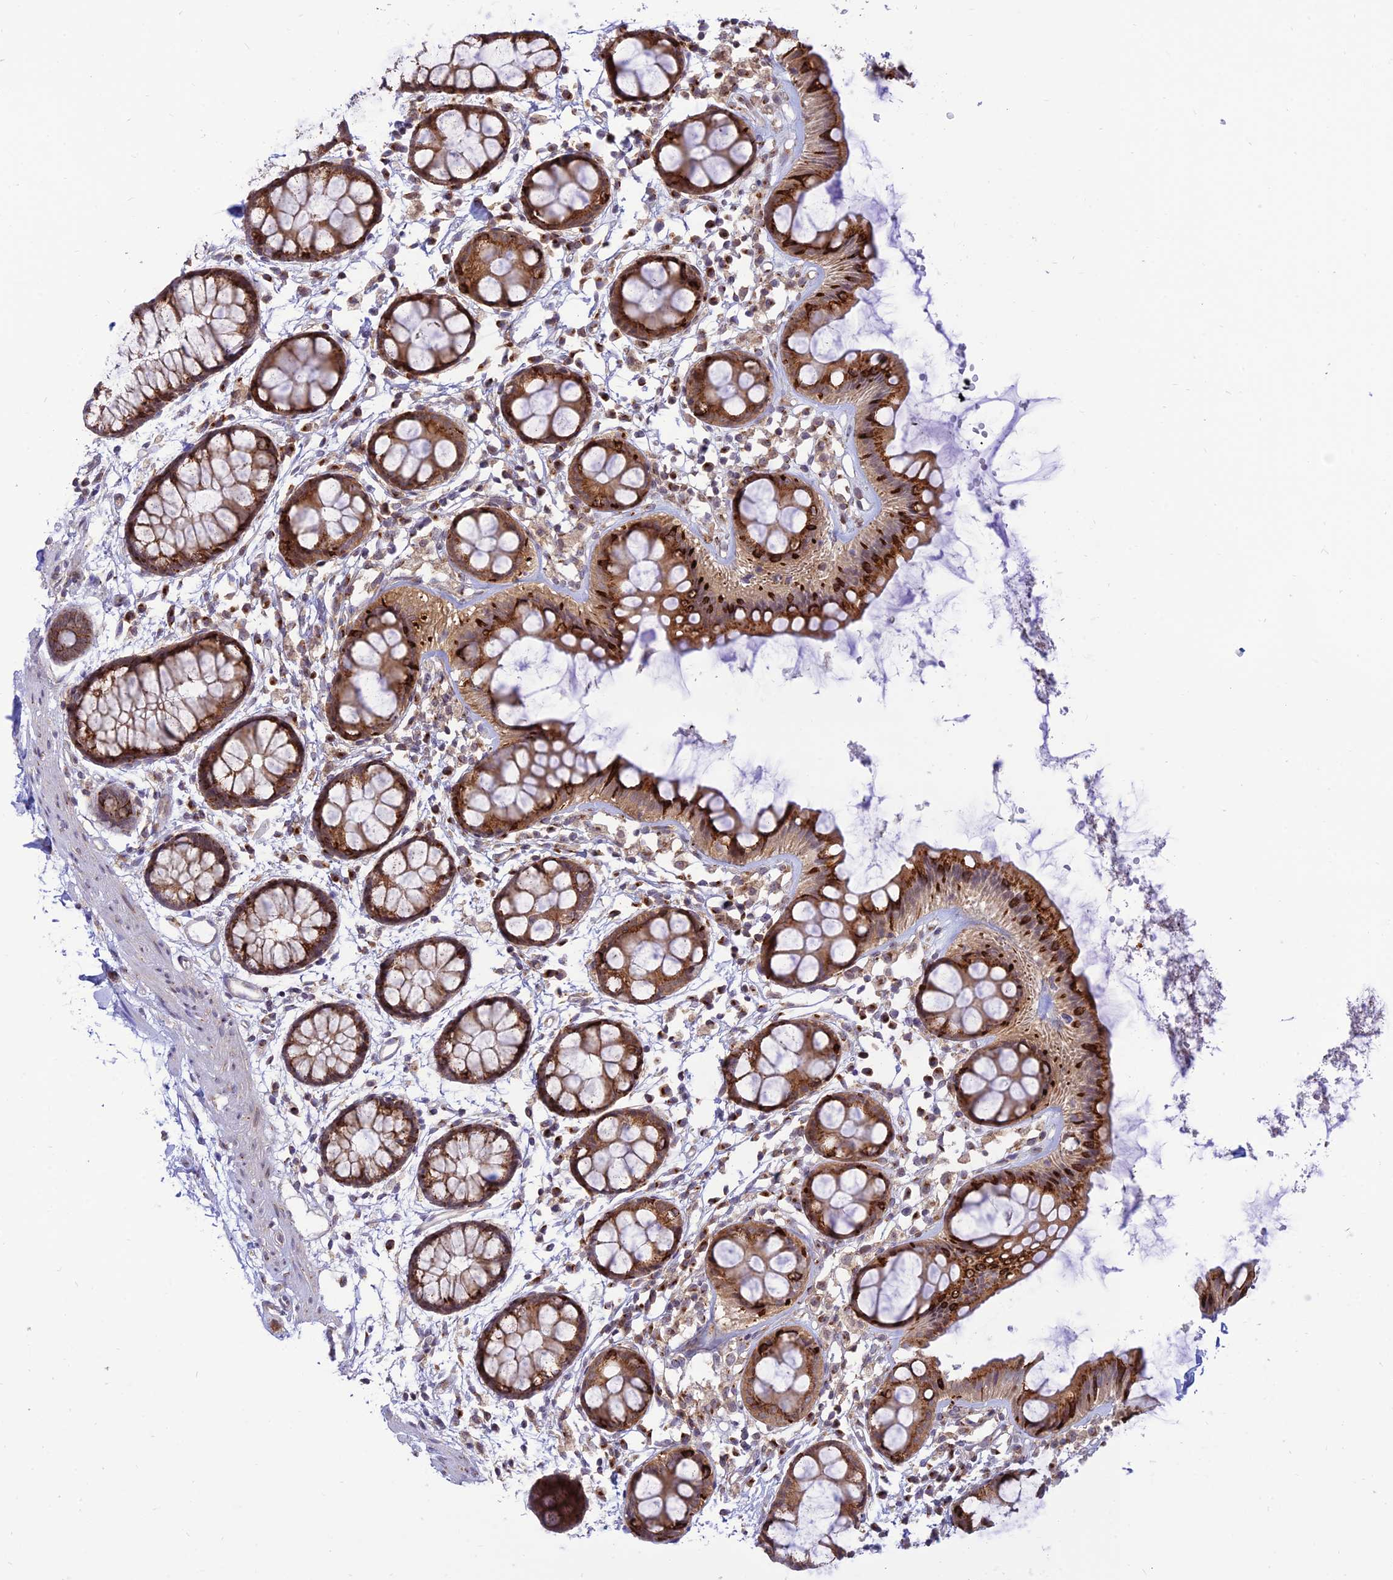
{"staining": {"intensity": "strong", "quantity": "25%-75%", "location": "cytoplasmic/membranous"}, "tissue": "rectum", "cell_type": "Glandular cells", "image_type": "normal", "snomed": [{"axis": "morphology", "description": "Normal tissue, NOS"}, {"axis": "topography", "description": "Rectum"}], "caption": "The photomicrograph reveals immunohistochemical staining of benign rectum. There is strong cytoplasmic/membranous positivity is seen in approximately 25%-75% of glandular cells.", "gene": "GOLGA3", "patient": {"sex": "female", "age": 66}}